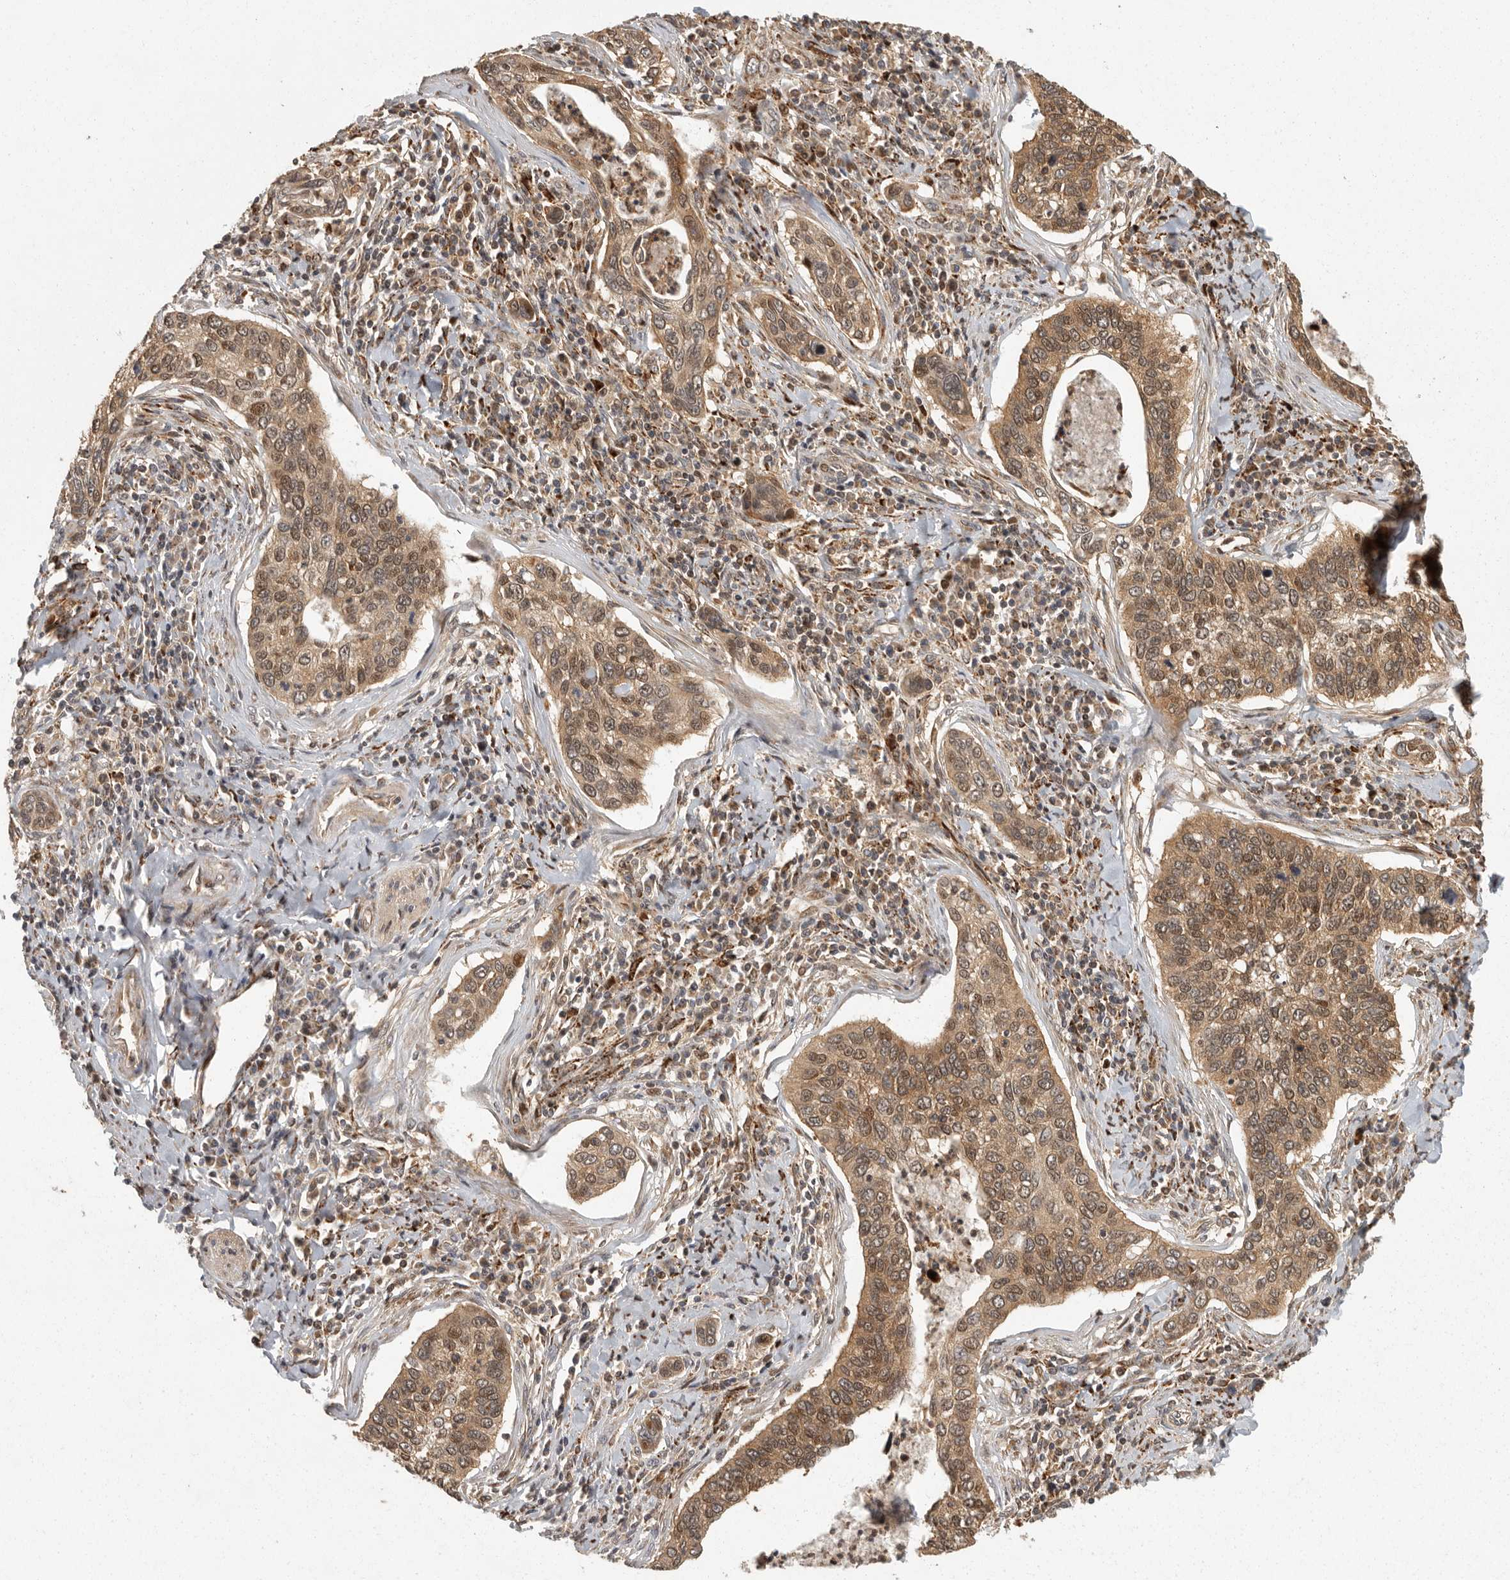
{"staining": {"intensity": "moderate", "quantity": ">75%", "location": "cytoplasmic/membranous,nuclear"}, "tissue": "cervical cancer", "cell_type": "Tumor cells", "image_type": "cancer", "snomed": [{"axis": "morphology", "description": "Squamous cell carcinoma, NOS"}, {"axis": "topography", "description": "Cervix"}], "caption": "Cervical cancer (squamous cell carcinoma) stained for a protein (brown) demonstrates moderate cytoplasmic/membranous and nuclear positive positivity in approximately >75% of tumor cells.", "gene": "SWT1", "patient": {"sex": "female", "age": 53}}